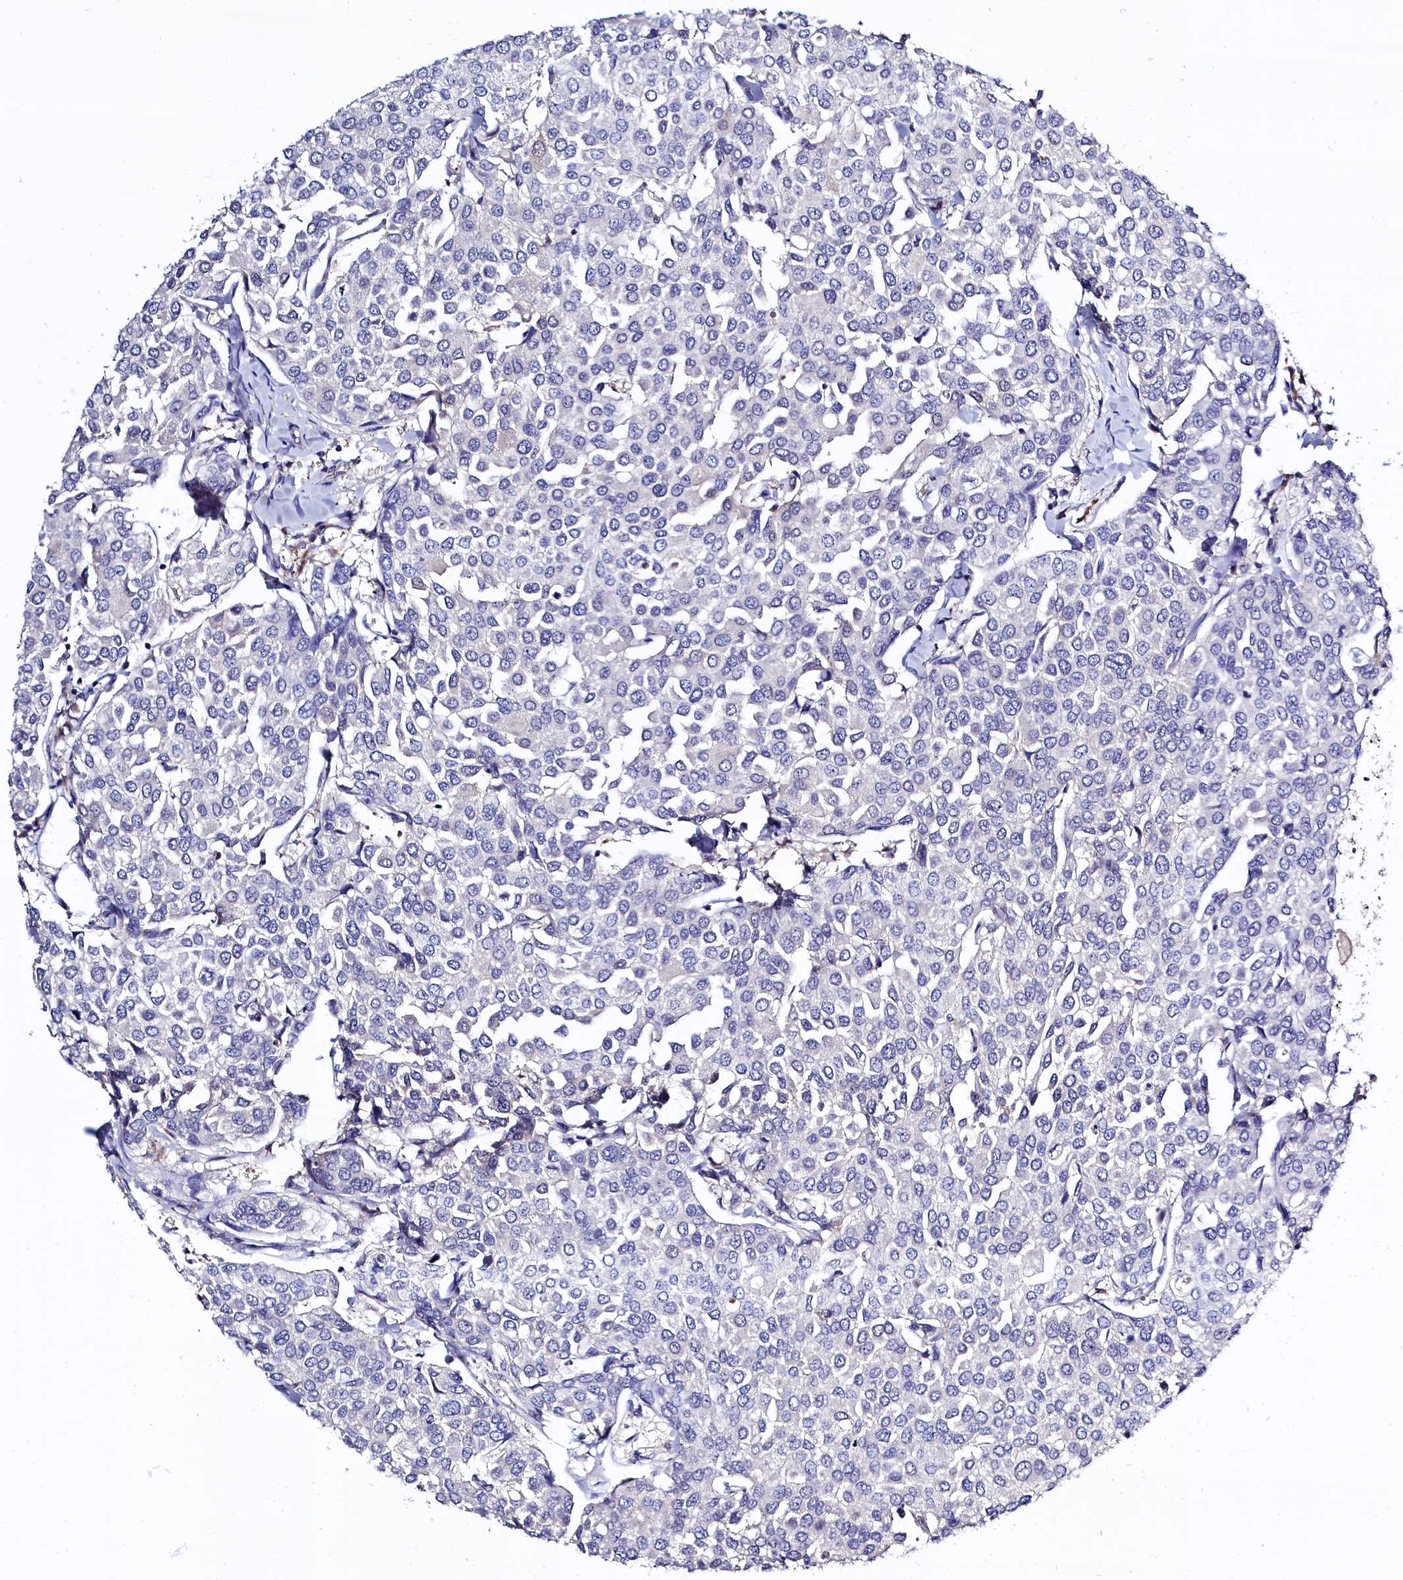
{"staining": {"intensity": "negative", "quantity": "none", "location": "none"}, "tissue": "breast cancer", "cell_type": "Tumor cells", "image_type": "cancer", "snomed": [{"axis": "morphology", "description": "Duct carcinoma"}, {"axis": "topography", "description": "Breast"}], "caption": "Immunohistochemistry image of human infiltrating ductal carcinoma (breast) stained for a protein (brown), which reveals no expression in tumor cells.", "gene": "C11orf54", "patient": {"sex": "female", "age": 55}}